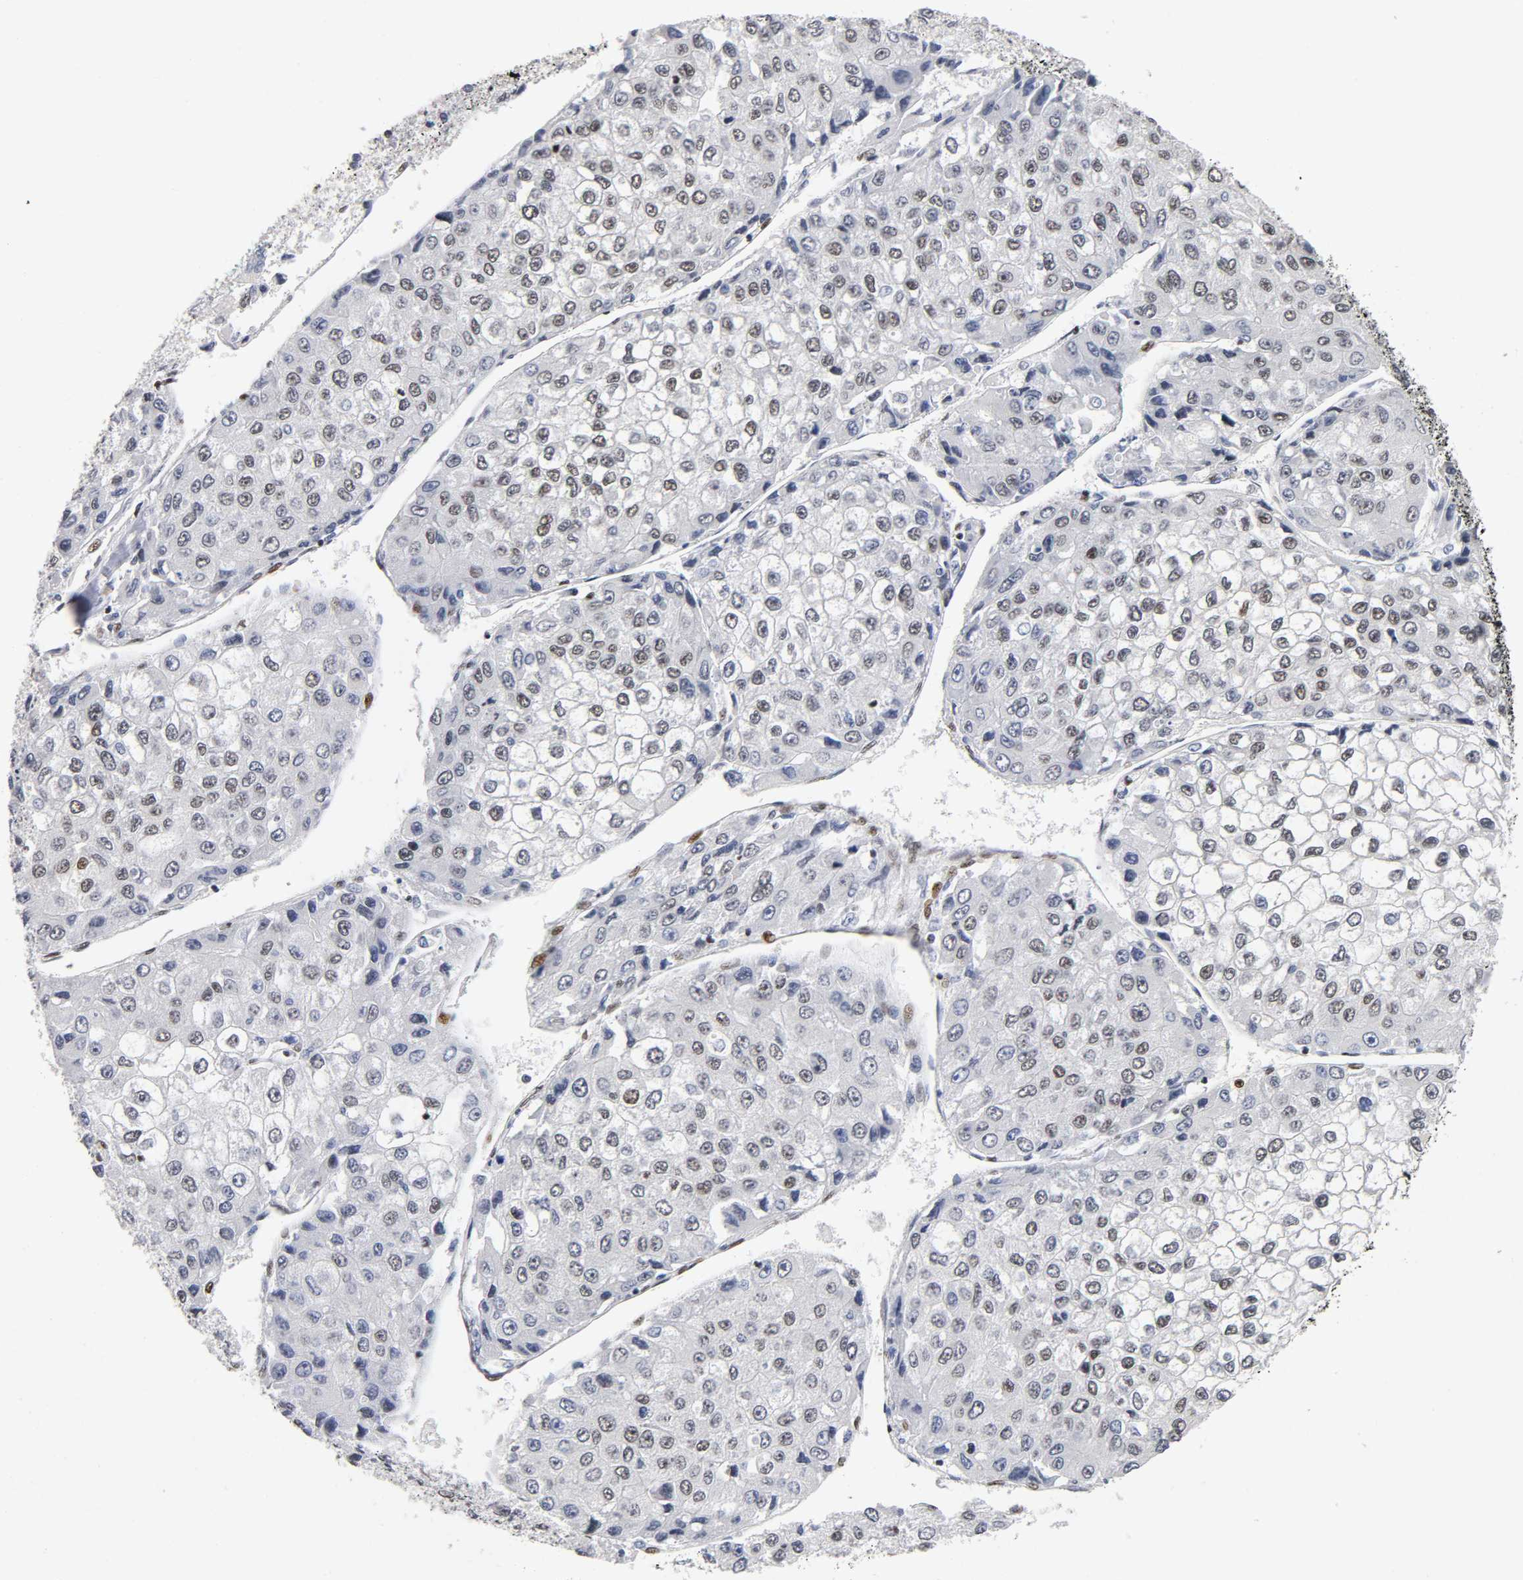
{"staining": {"intensity": "weak", "quantity": "25%-75%", "location": "nuclear"}, "tissue": "liver cancer", "cell_type": "Tumor cells", "image_type": "cancer", "snomed": [{"axis": "morphology", "description": "Carcinoma, Hepatocellular, NOS"}, {"axis": "topography", "description": "Liver"}], "caption": "Immunohistochemical staining of liver cancer (hepatocellular carcinoma) reveals low levels of weak nuclear protein positivity in about 25%-75% of tumor cells. The protein is shown in brown color, while the nuclei are stained blue.", "gene": "SP3", "patient": {"sex": "female", "age": 66}}